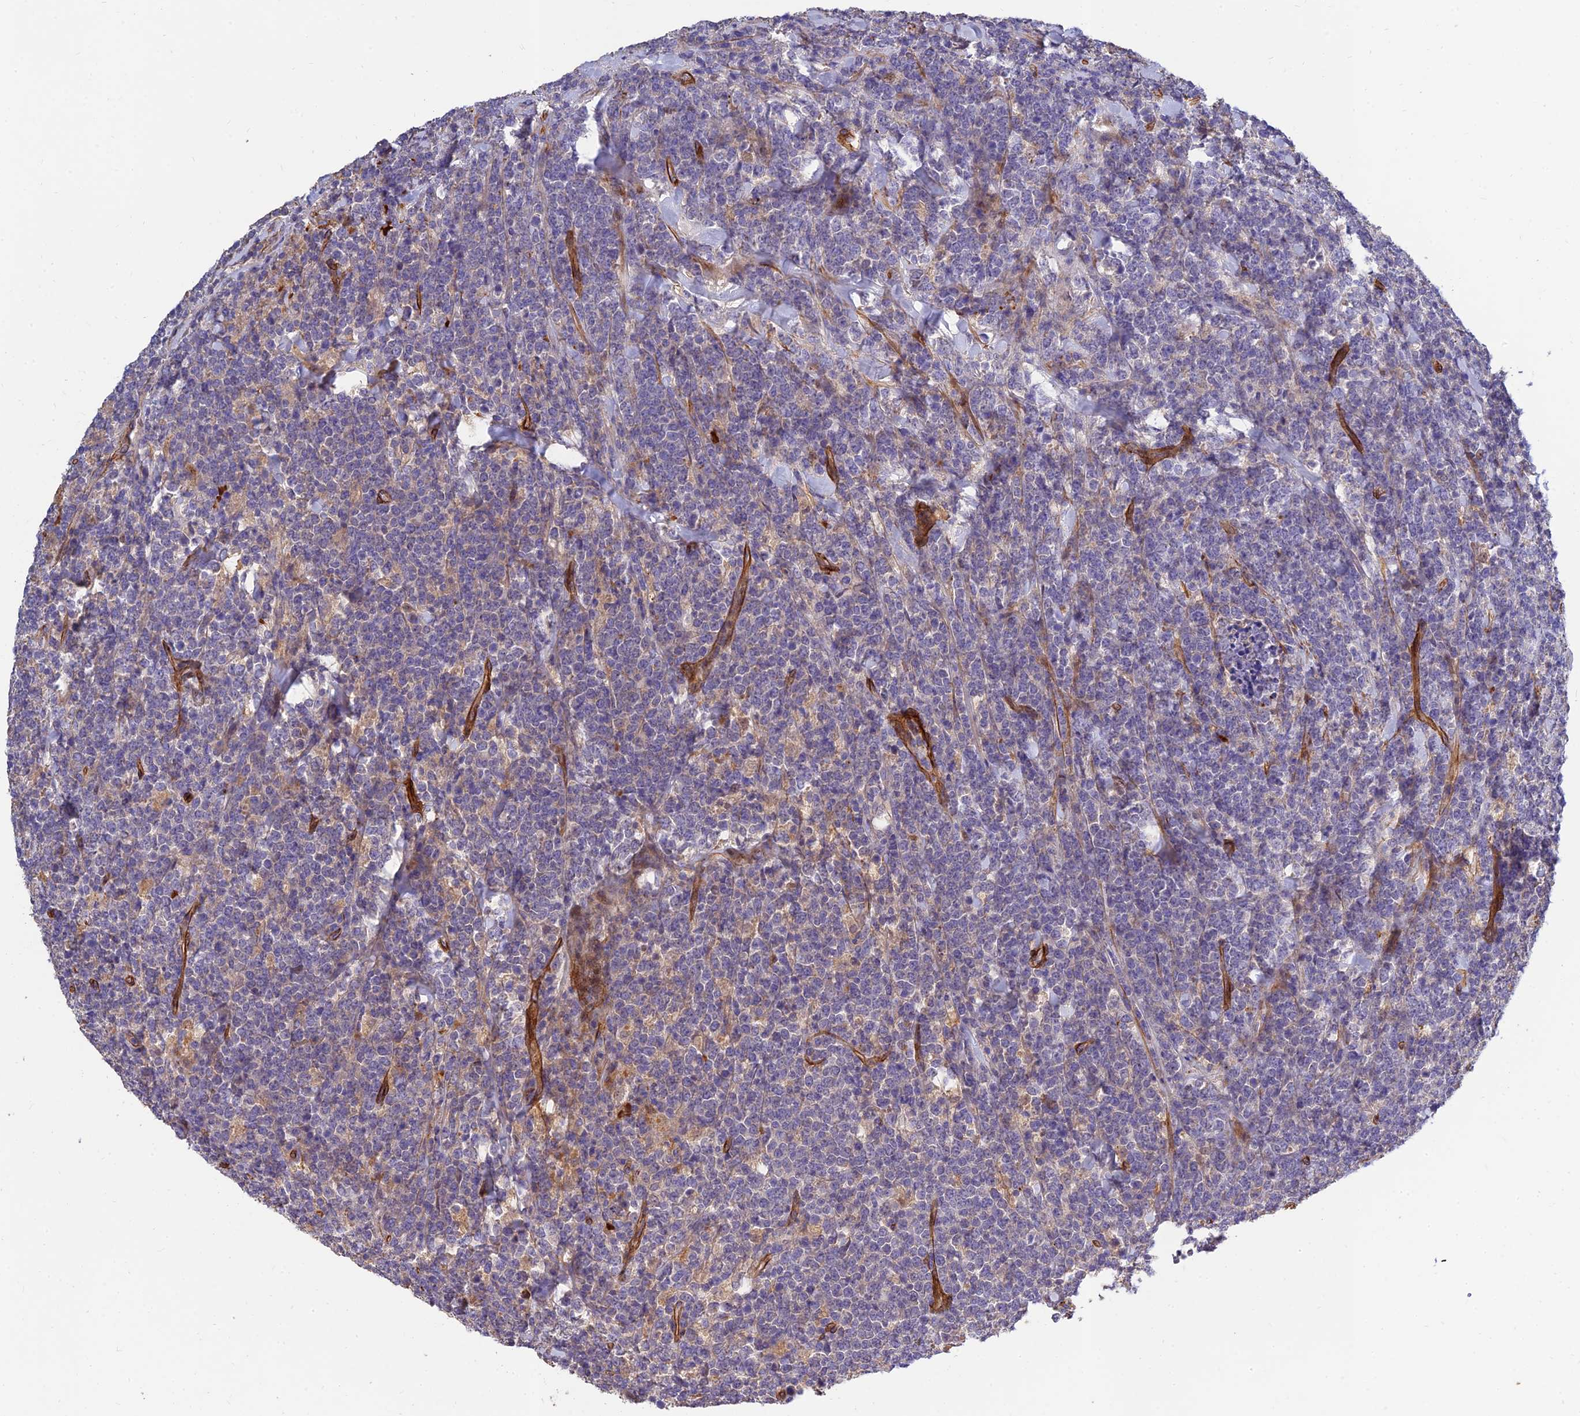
{"staining": {"intensity": "negative", "quantity": "none", "location": "none"}, "tissue": "lymphoma", "cell_type": "Tumor cells", "image_type": "cancer", "snomed": [{"axis": "morphology", "description": "Malignant lymphoma, non-Hodgkin's type, High grade"}, {"axis": "topography", "description": "Small intestine"}], "caption": "This is an immunohistochemistry image of human malignant lymphoma, non-Hodgkin's type (high-grade). There is no positivity in tumor cells.", "gene": "MRPL35", "patient": {"sex": "male", "age": 8}}